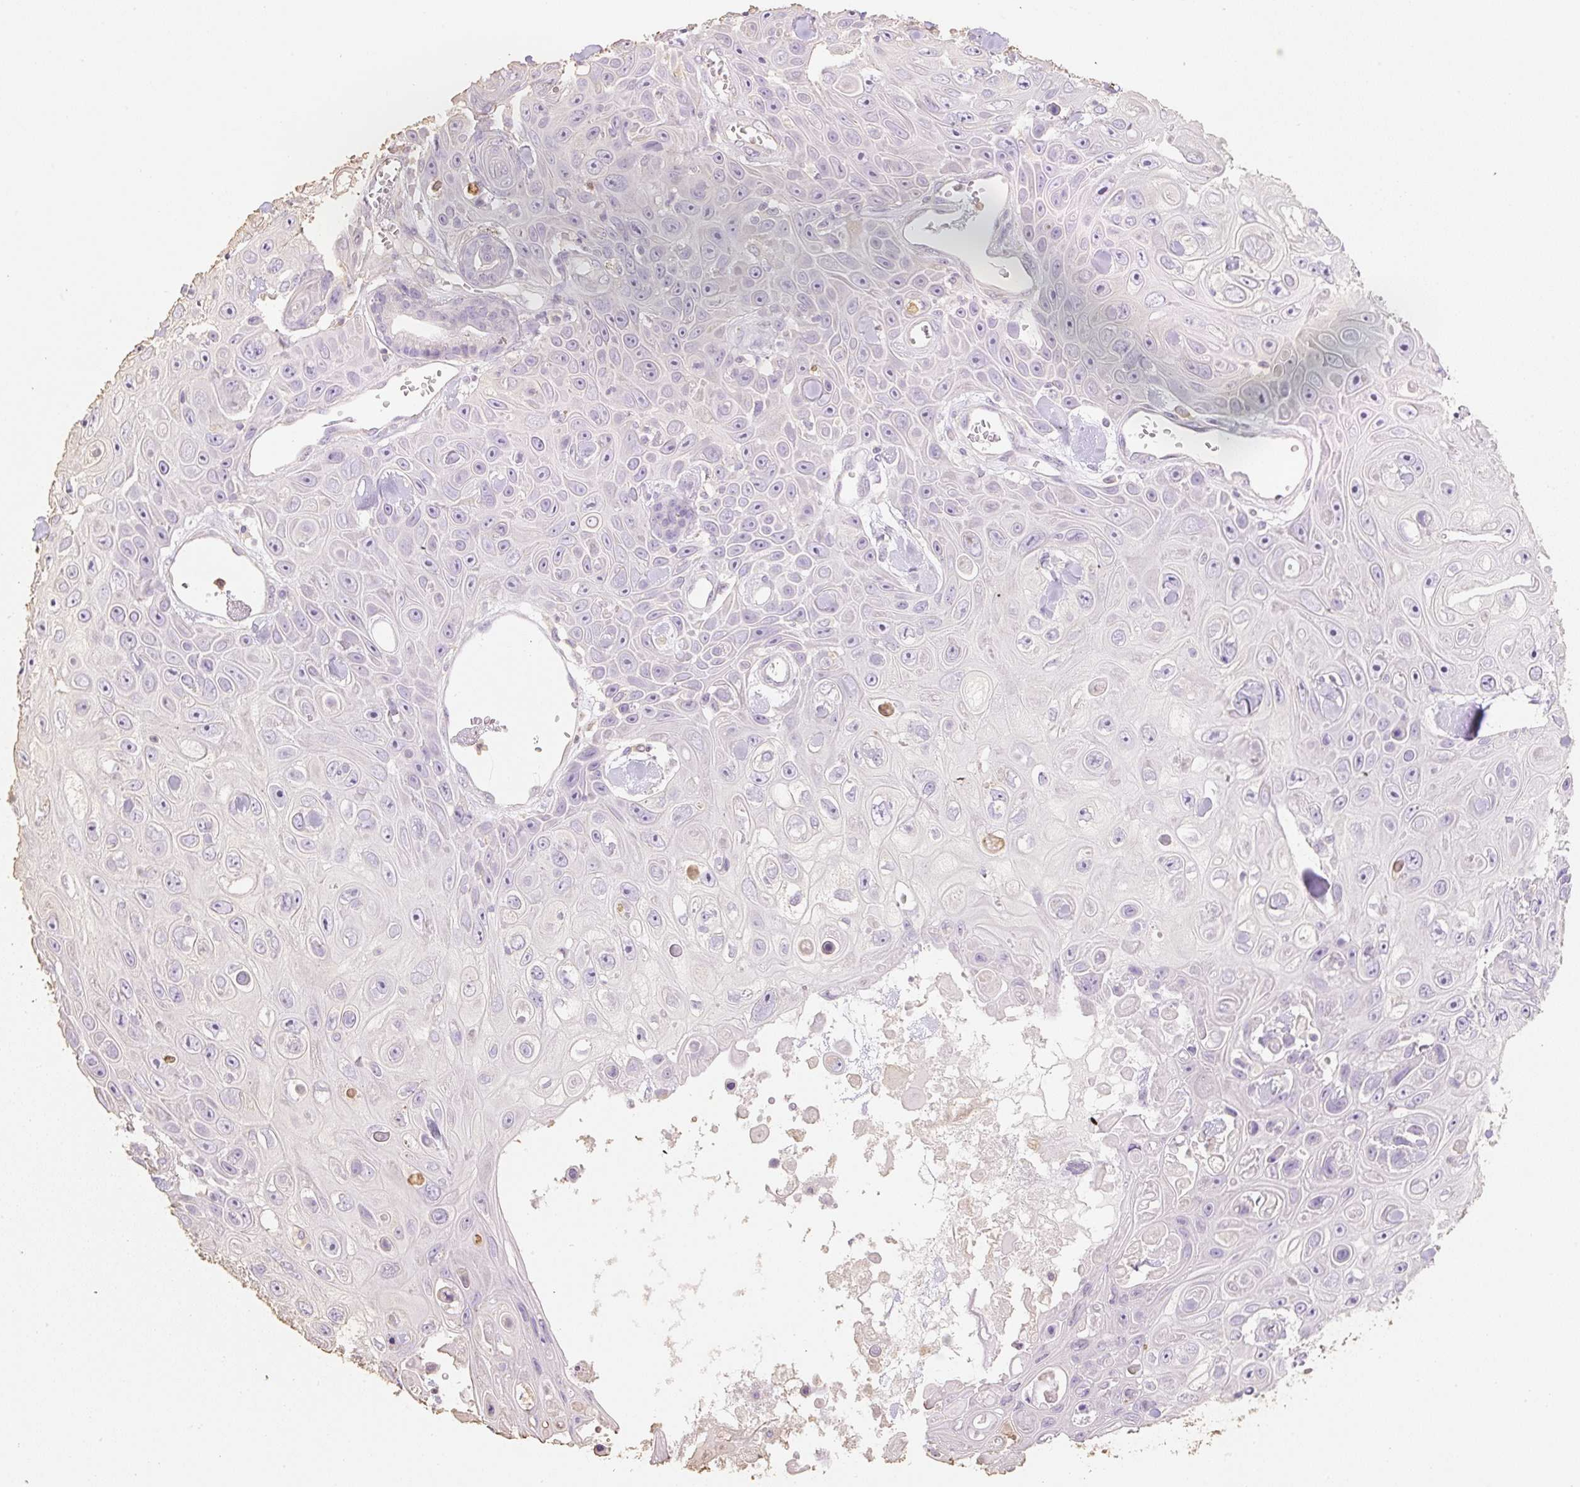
{"staining": {"intensity": "negative", "quantity": "none", "location": "none"}, "tissue": "skin cancer", "cell_type": "Tumor cells", "image_type": "cancer", "snomed": [{"axis": "morphology", "description": "Squamous cell carcinoma, NOS"}, {"axis": "topography", "description": "Skin"}], "caption": "Skin squamous cell carcinoma stained for a protein using immunohistochemistry displays no expression tumor cells.", "gene": "MBOAT7", "patient": {"sex": "male", "age": 82}}